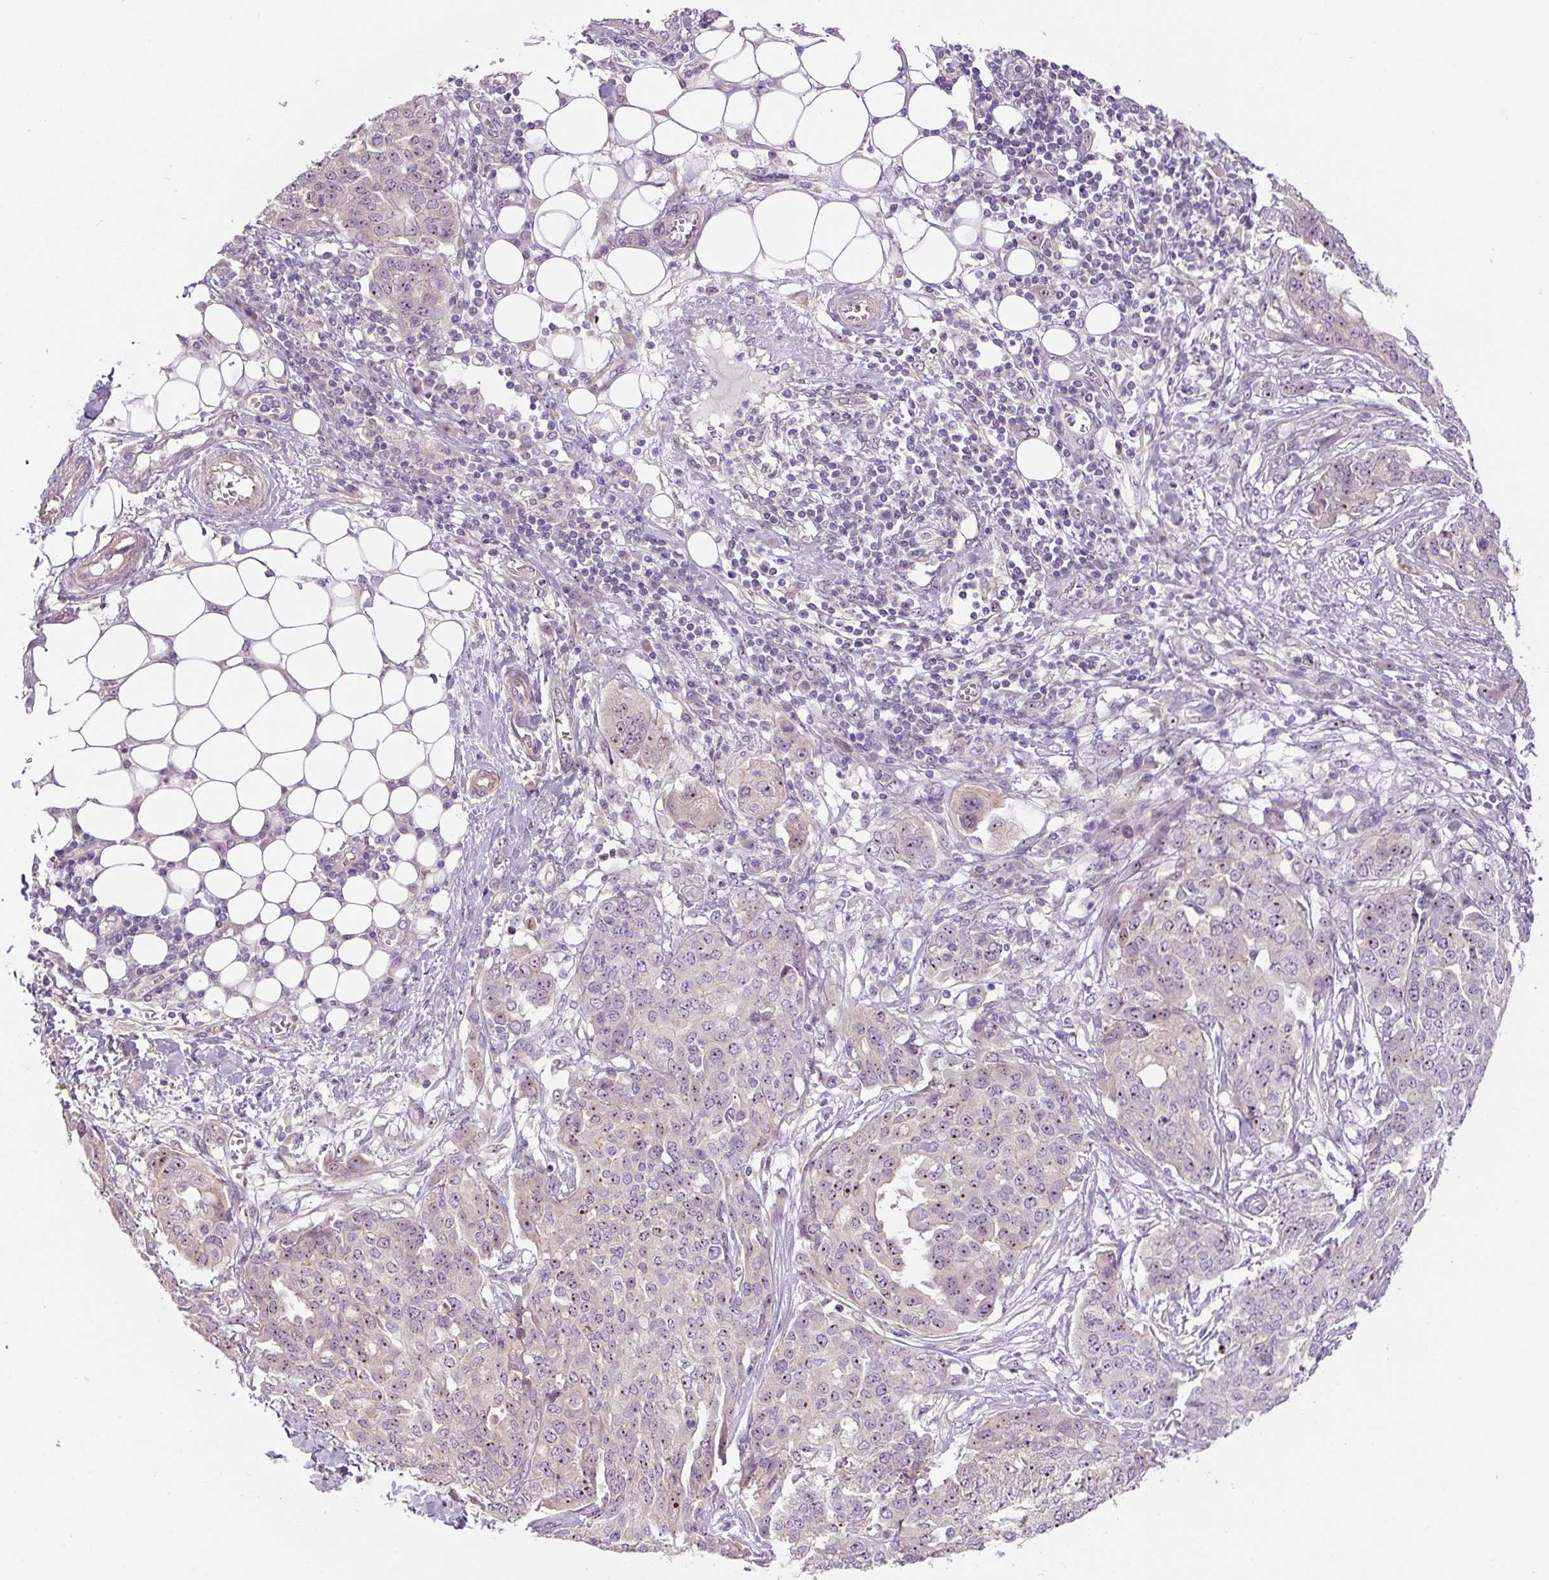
{"staining": {"intensity": "weak", "quantity": "25%-75%", "location": "nuclear"}, "tissue": "ovarian cancer", "cell_type": "Tumor cells", "image_type": "cancer", "snomed": [{"axis": "morphology", "description": "Cystadenocarcinoma, serous, NOS"}, {"axis": "topography", "description": "Soft tissue"}, {"axis": "topography", "description": "Ovary"}], "caption": "This is an image of IHC staining of serous cystadenocarcinoma (ovarian), which shows weak expression in the nuclear of tumor cells.", "gene": "TMEM151B", "patient": {"sex": "female", "age": 57}}